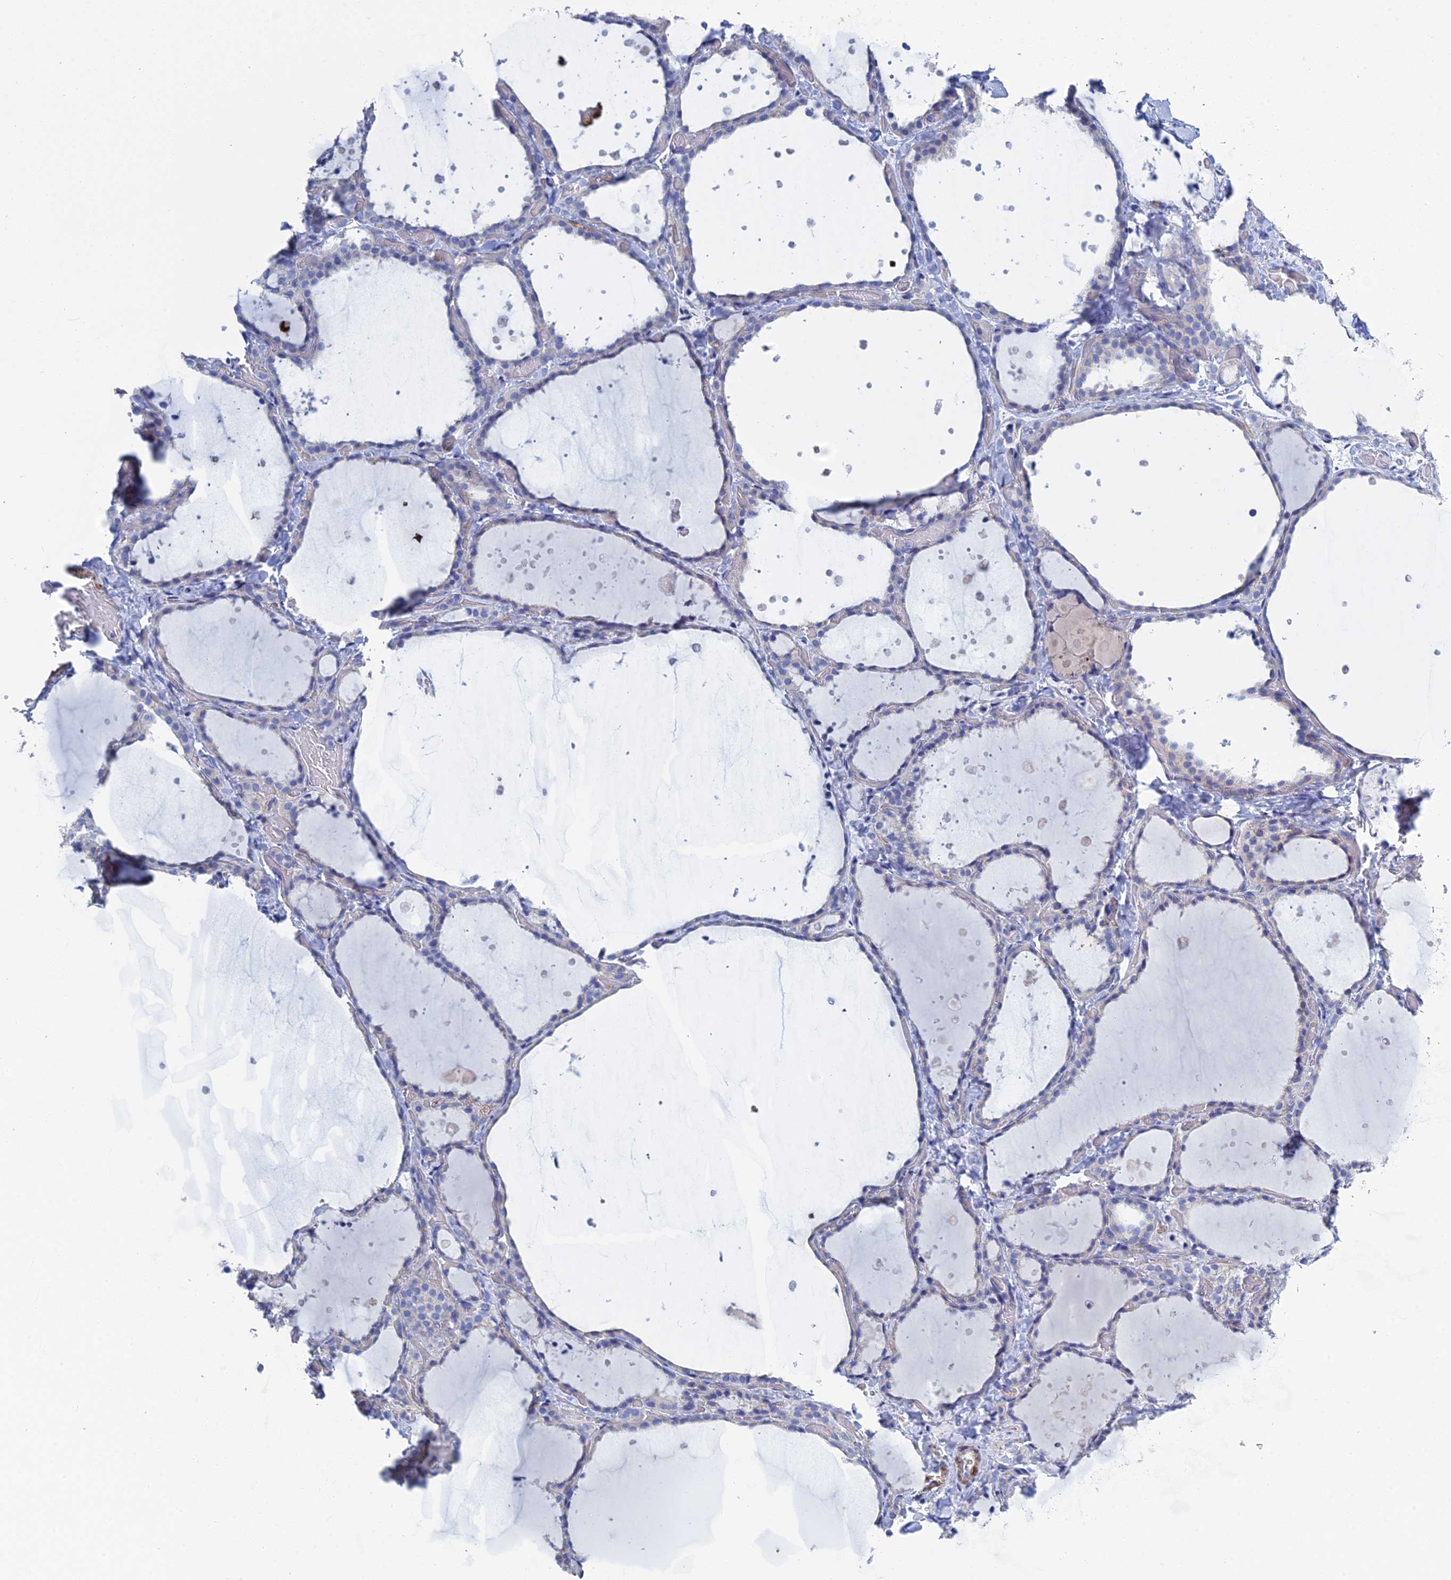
{"staining": {"intensity": "negative", "quantity": "none", "location": "none"}, "tissue": "thyroid gland", "cell_type": "Glandular cells", "image_type": "normal", "snomed": [{"axis": "morphology", "description": "Normal tissue, NOS"}, {"axis": "topography", "description": "Thyroid gland"}], "caption": "A high-resolution histopathology image shows IHC staining of benign thyroid gland, which exhibits no significant positivity in glandular cells. (Stains: DAB IHC with hematoxylin counter stain, Microscopy: brightfield microscopy at high magnification).", "gene": "PCDHA8", "patient": {"sex": "female", "age": 44}}